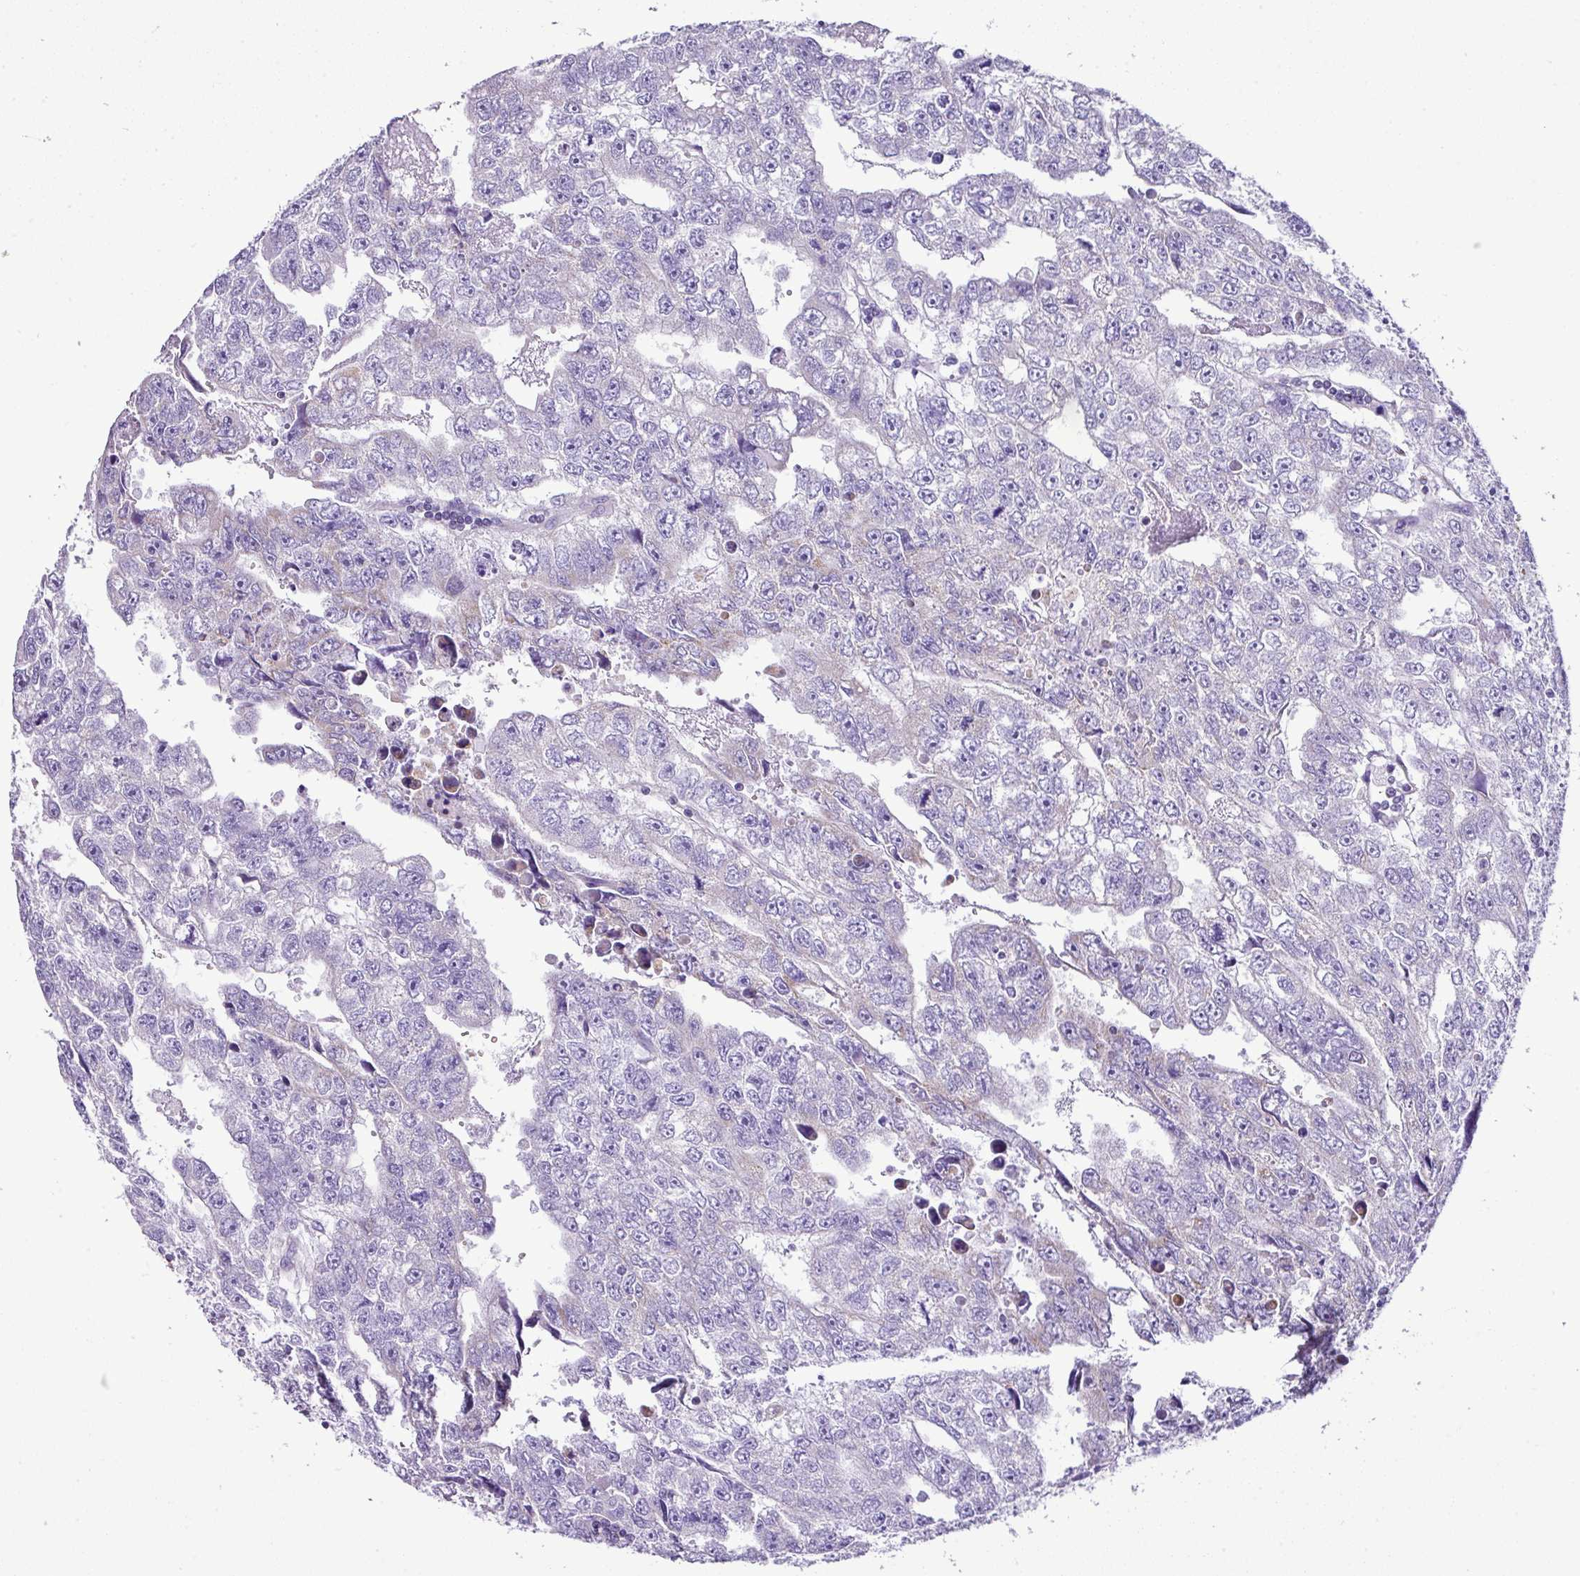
{"staining": {"intensity": "negative", "quantity": "none", "location": "none"}, "tissue": "testis cancer", "cell_type": "Tumor cells", "image_type": "cancer", "snomed": [{"axis": "morphology", "description": "Carcinoma, Embryonal, NOS"}, {"axis": "topography", "description": "Testis"}], "caption": "Histopathology image shows no significant protein staining in tumor cells of embryonal carcinoma (testis).", "gene": "PGAP4", "patient": {"sex": "male", "age": 20}}